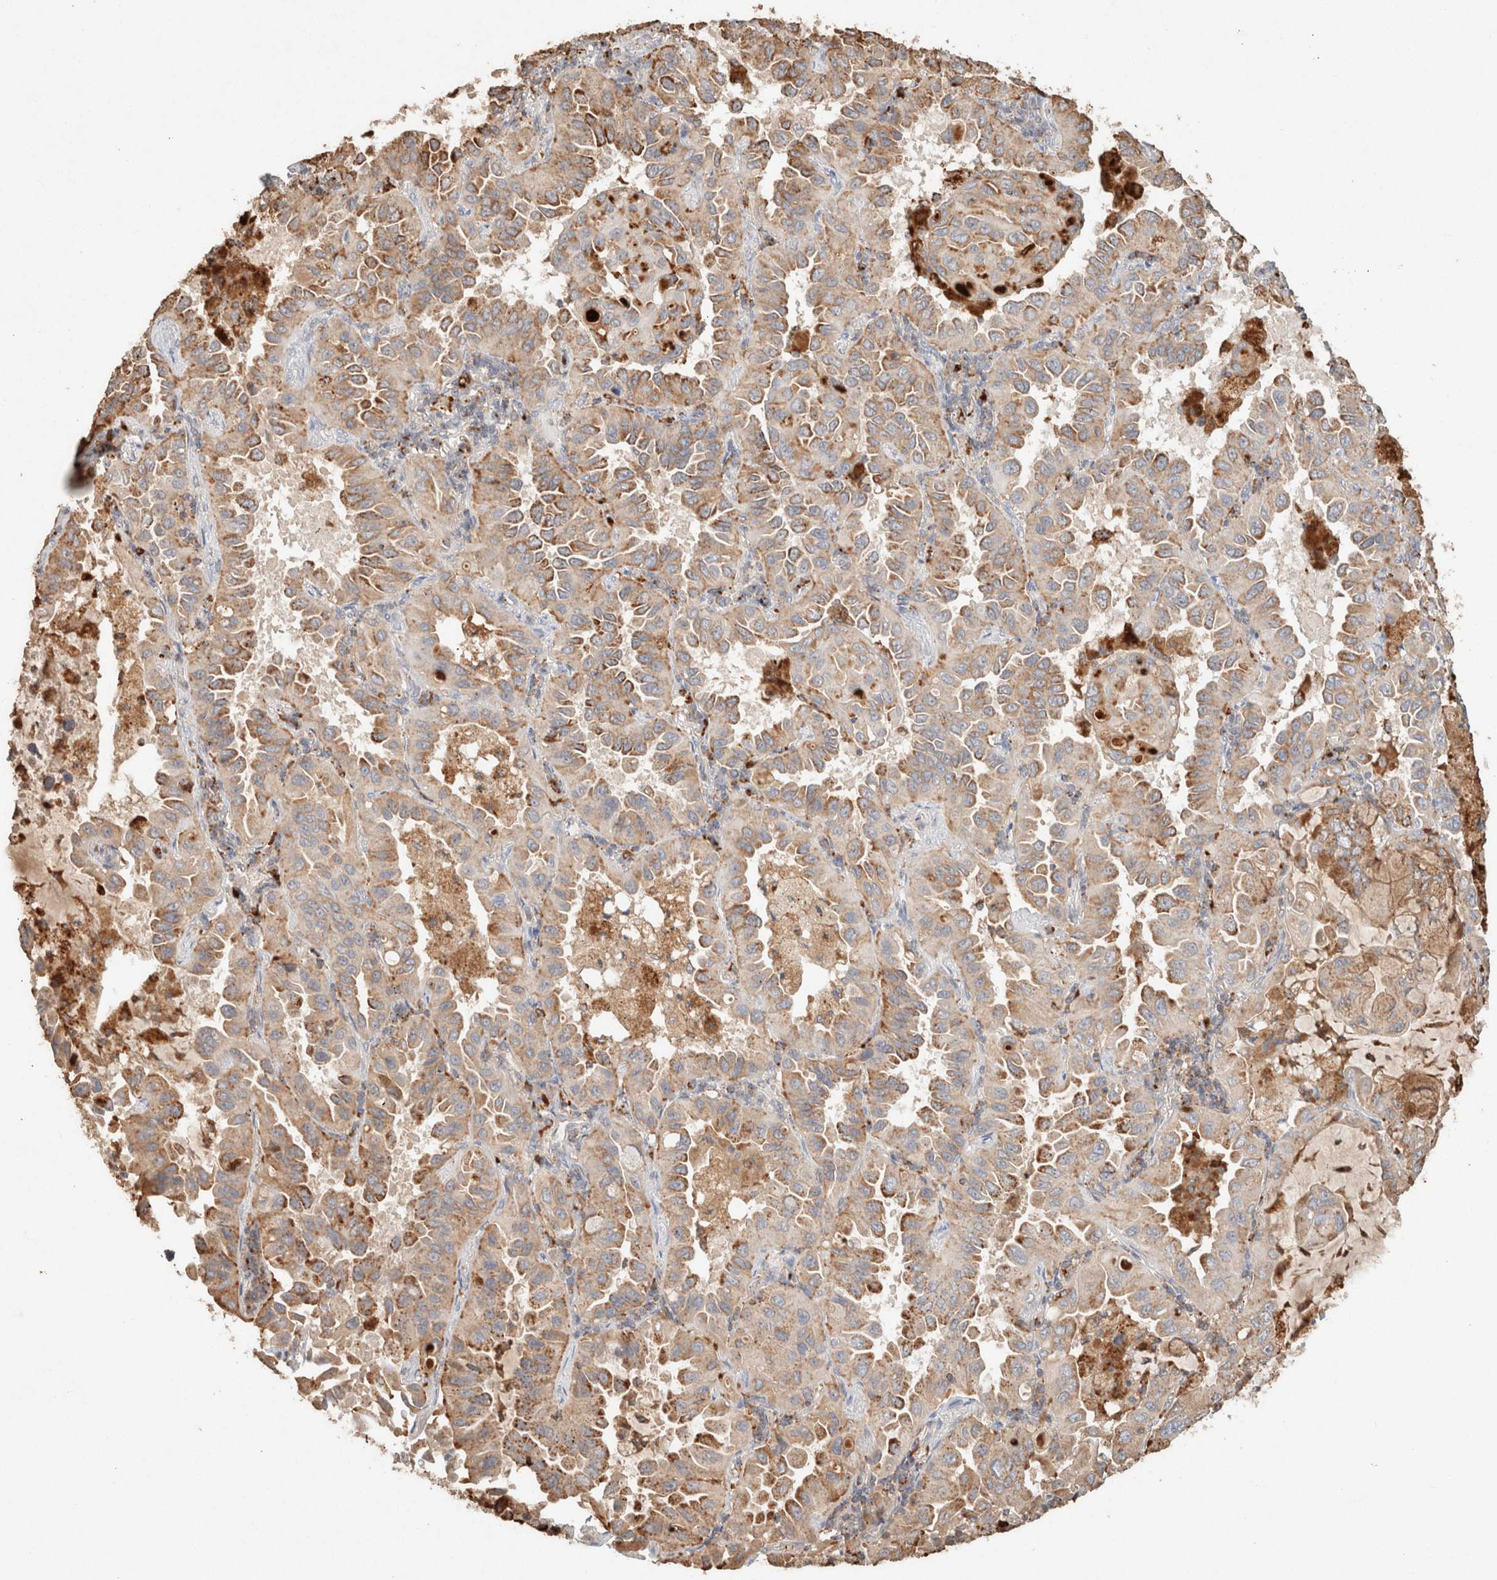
{"staining": {"intensity": "moderate", "quantity": ">75%", "location": "cytoplasmic/membranous"}, "tissue": "lung cancer", "cell_type": "Tumor cells", "image_type": "cancer", "snomed": [{"axis": "morphology", "description": "Adenocarcinoma, NOS"}, {"axis": "topography", "description": "Lung"}], "caption": "Immunohistochemical staining of human lung cancer (adenocarcinoma) exhibits medium levels of moderate cytoplasmic/membranous protein staining in approximately >75% of tumor cells. (Stains: DAB in brown, nuclei in blue, Microscopy: brightfield microscopy at high magnification).", "gene": "CTSC", "patient": {"sex": "male", "age": 64}}